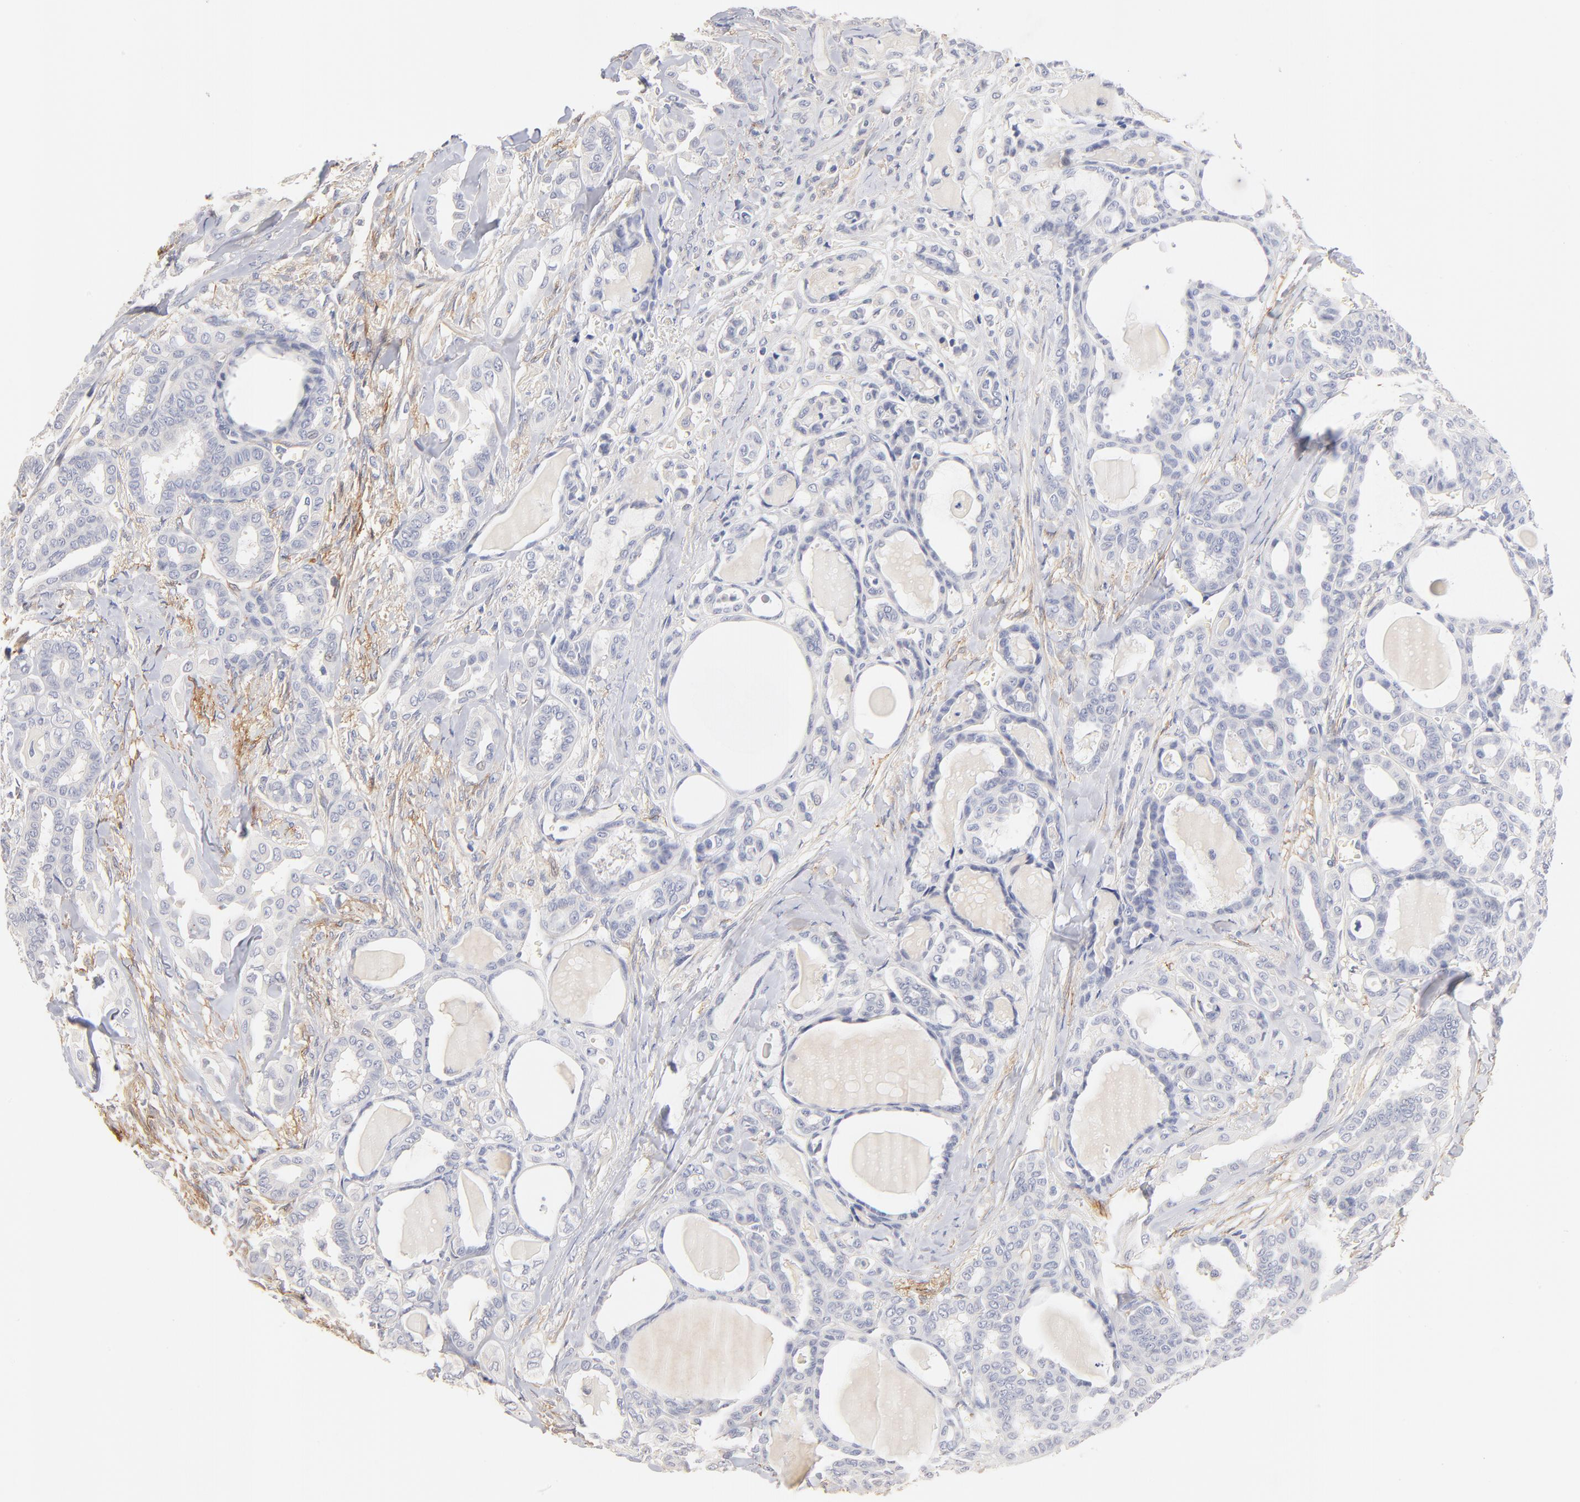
{"staining": {"intensity": "negative", "quantity": "none", "location": "none"}, "tissue": "thyroid cancer", "cell_type": "Tumor cells", "image_type": "cancer", "snomed": [{"axis": "morphology", "description": "Papillary adenocarcinoma, NOS"}, {"axis": "topography", "description": "Thyroid gland"}], "caption": "A high-resolution micrograph shows immunohistochemistry staining of papillary adenocarcinoma (thyroid), which shows no significant positivity in tumor cells. The staining was performed using DAB to visualize the protein expression in brown, while the nuclei were stained in blue with hematoxylin (Magnification: 20x).", "gene": "ITGA8", "patient": {"sex": "female", "age": 71}}